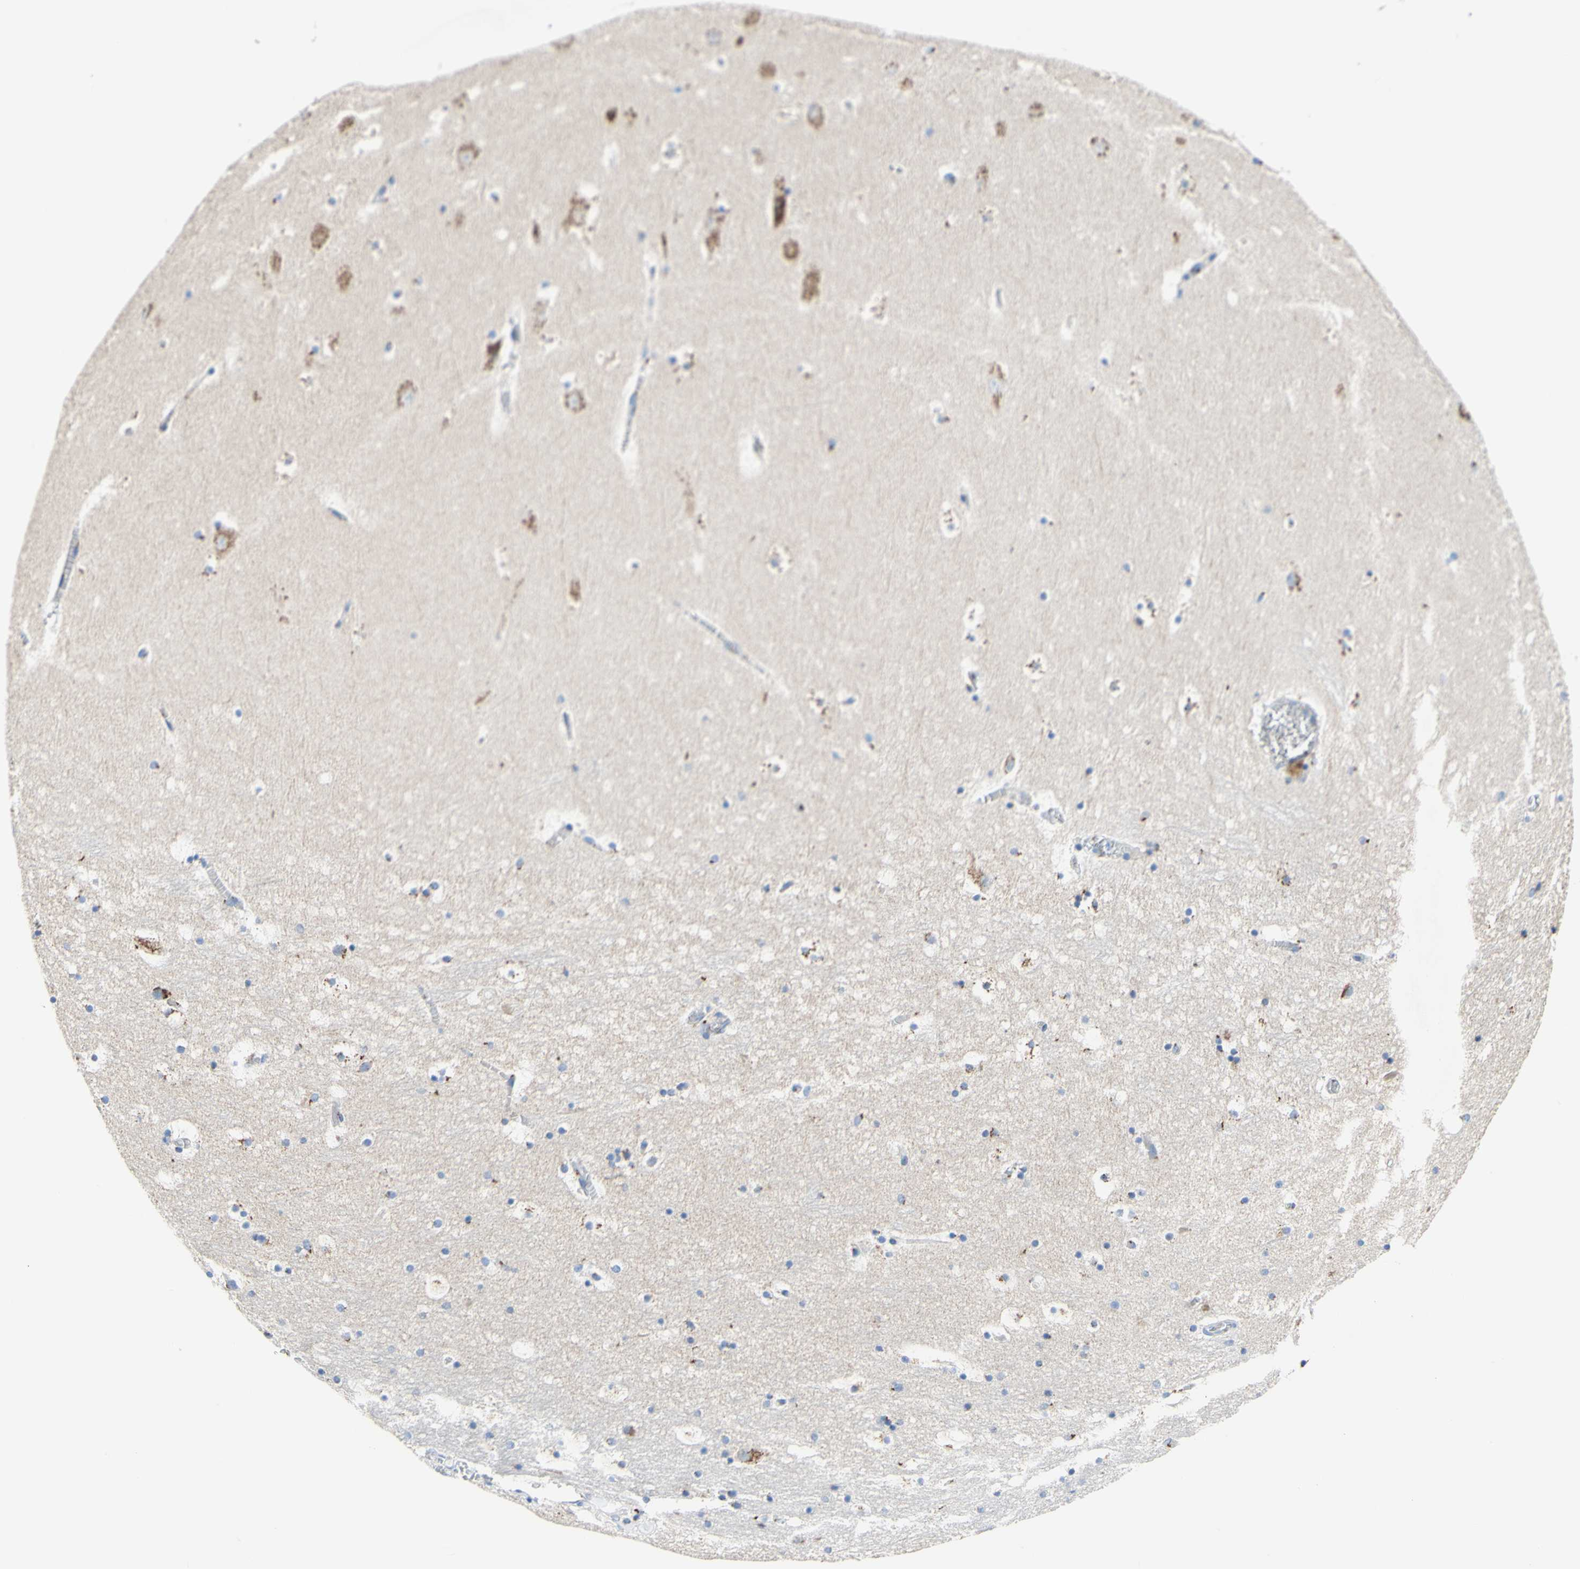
{"staining": {"intensity": "weak", "quantity": "<25%", "location": "cytoplasmic/membranous"}, "tissue": "hippocampus", "cell_type": "Glial cells", "image_type": "normal", "snomed": [{"axis": "morphology", "description": "Normal tissue, NOS"}, {"axis": "topography", "description": "Hippocampus"}], "caption": "Protein analysis of normal hippocampus exhibits no significant staining in glial cells. (Brightfield microscopy of DAB immunohistochemistry (IHC) at high magnification).", "gene": "GALNT2", "patient": {"sex": "male", "age": 45}}